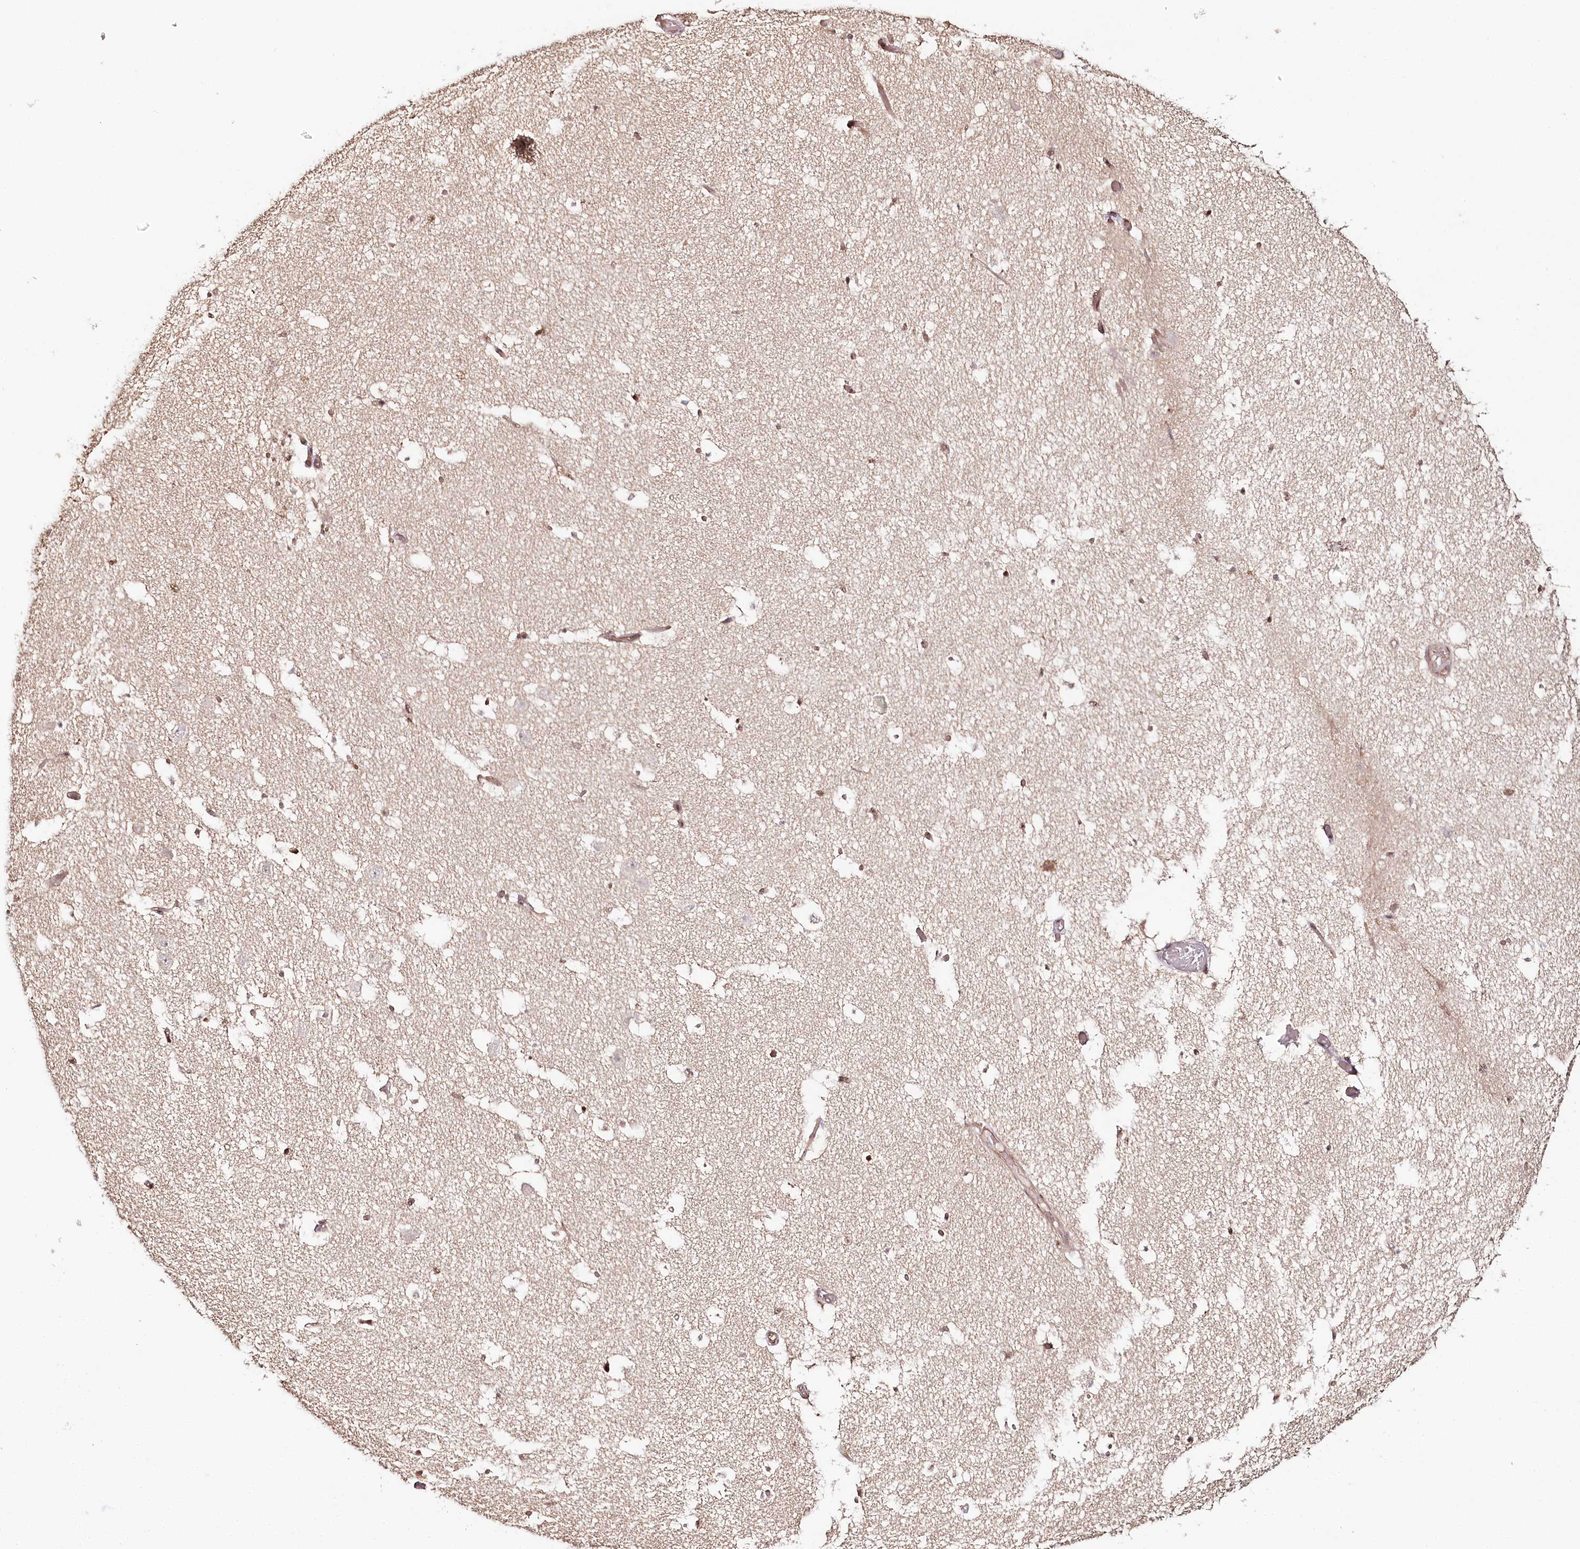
{"staining": {"intensity": "weak", "quantity": "<25%", "location": "cytoplasmic/membranous"}, "tissue": "hippocampus", "cell_type": "Glial cells", "image_type": "normal", "snomed": [{"axis": "morphology", "description": "Normal tissue, NOS"}, {"axis": "topography", "description": "Hippocampus"}], "caption": "Micrograph shows no significant protein expression in glial cells of benign hippocampus.", "gene": "OTUD4", "patient": {"sex": "female", "age": 52}}